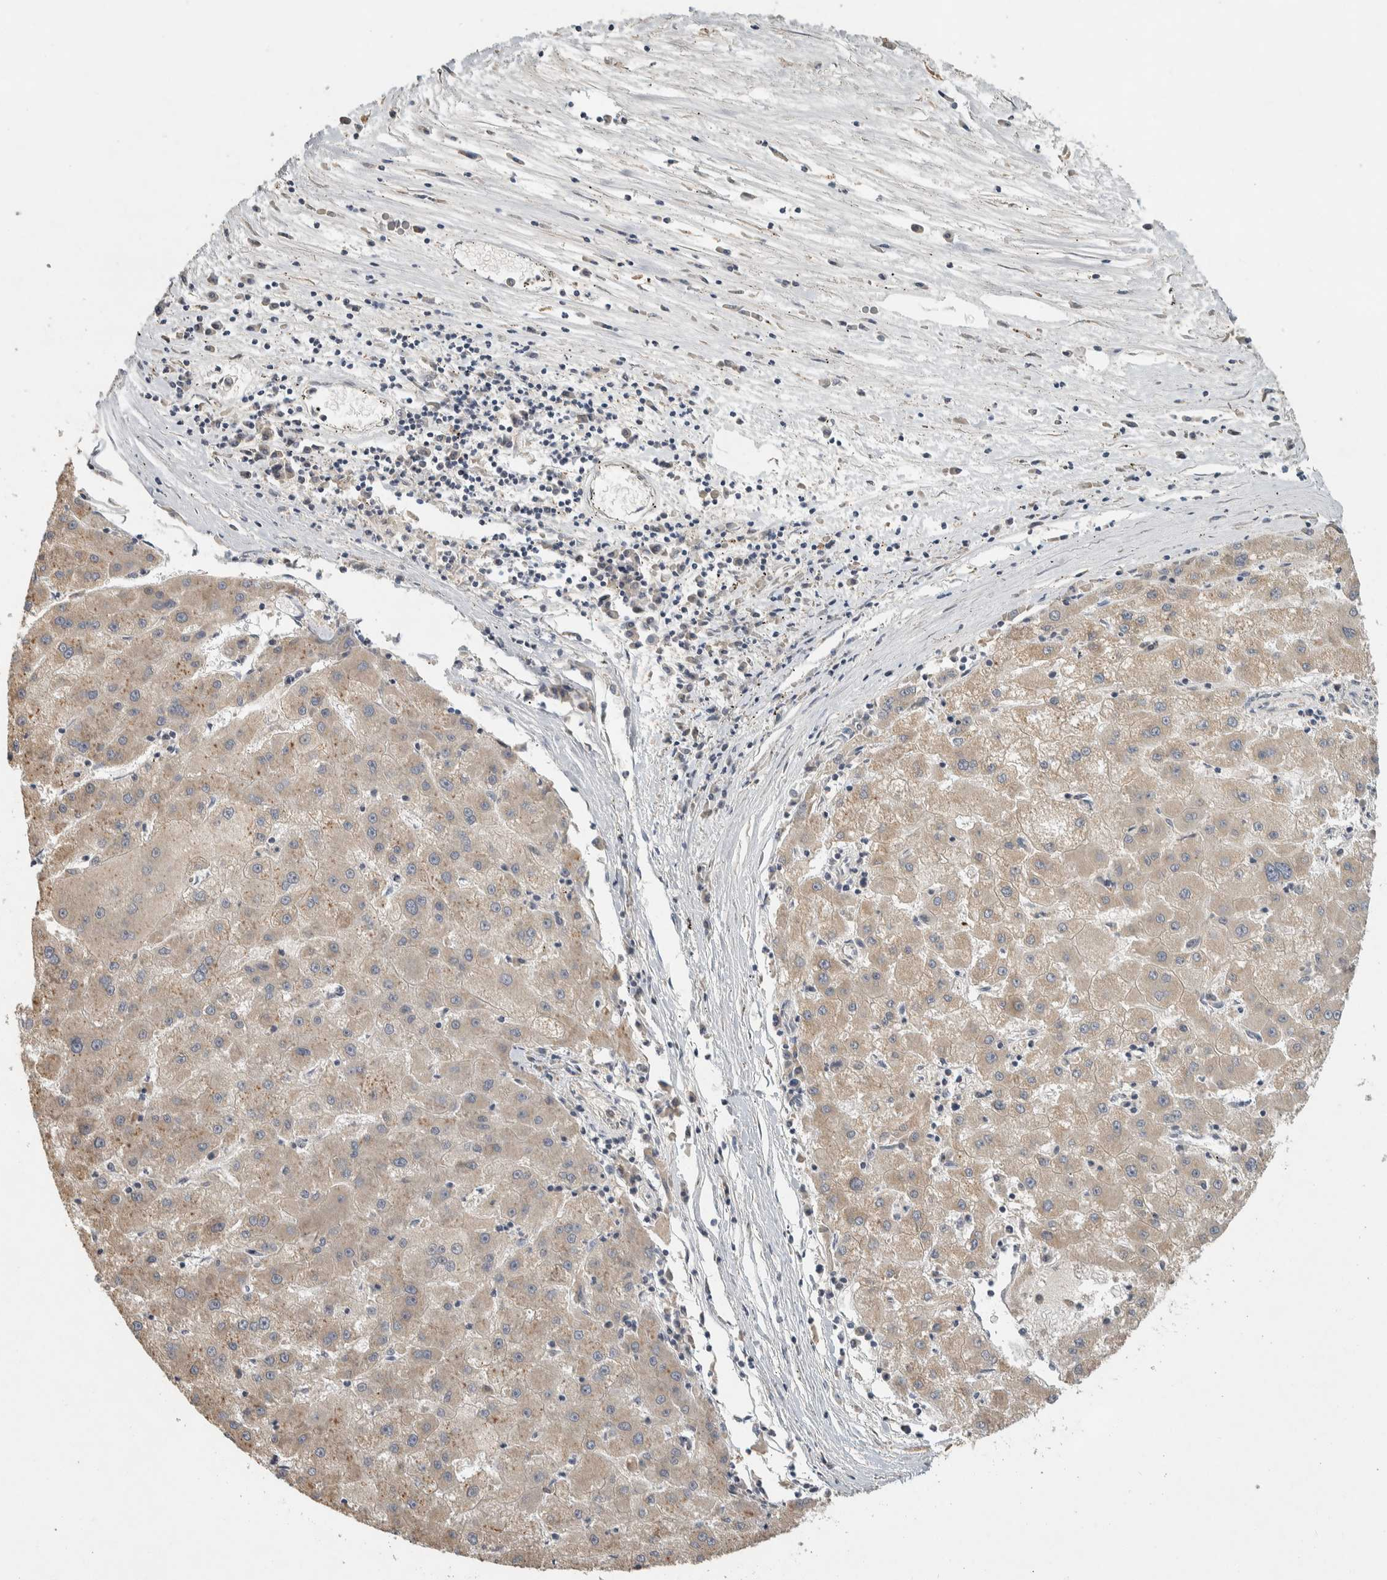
{"staining": {"intensity": "weak", "quantity": "25%-75%", "location": "cytoplasmic/membranous"}, "tissue": "liver cancer", "cell_type": "Tumor cells", "image_type": "cancer", "snomed": [{"axis": "morphology", "description": "Carcinoma, Hepatocellular, NOS"}, {"axis": "topography", "description": "Liver"}], "caption": "High-magnification brightfield microscopy of liver cancer stained with DAB (brown) and counterstained with hematoxylin (blue). tumor cells exhibit weak cytoplasmic/membranous positivity is identified in about25%-75% of cells. (DAB IHC, brown staining for protein, blue staining for nuclei).", "gene": "EIF3H", "patient": {"sex": "male", "age": 72}}